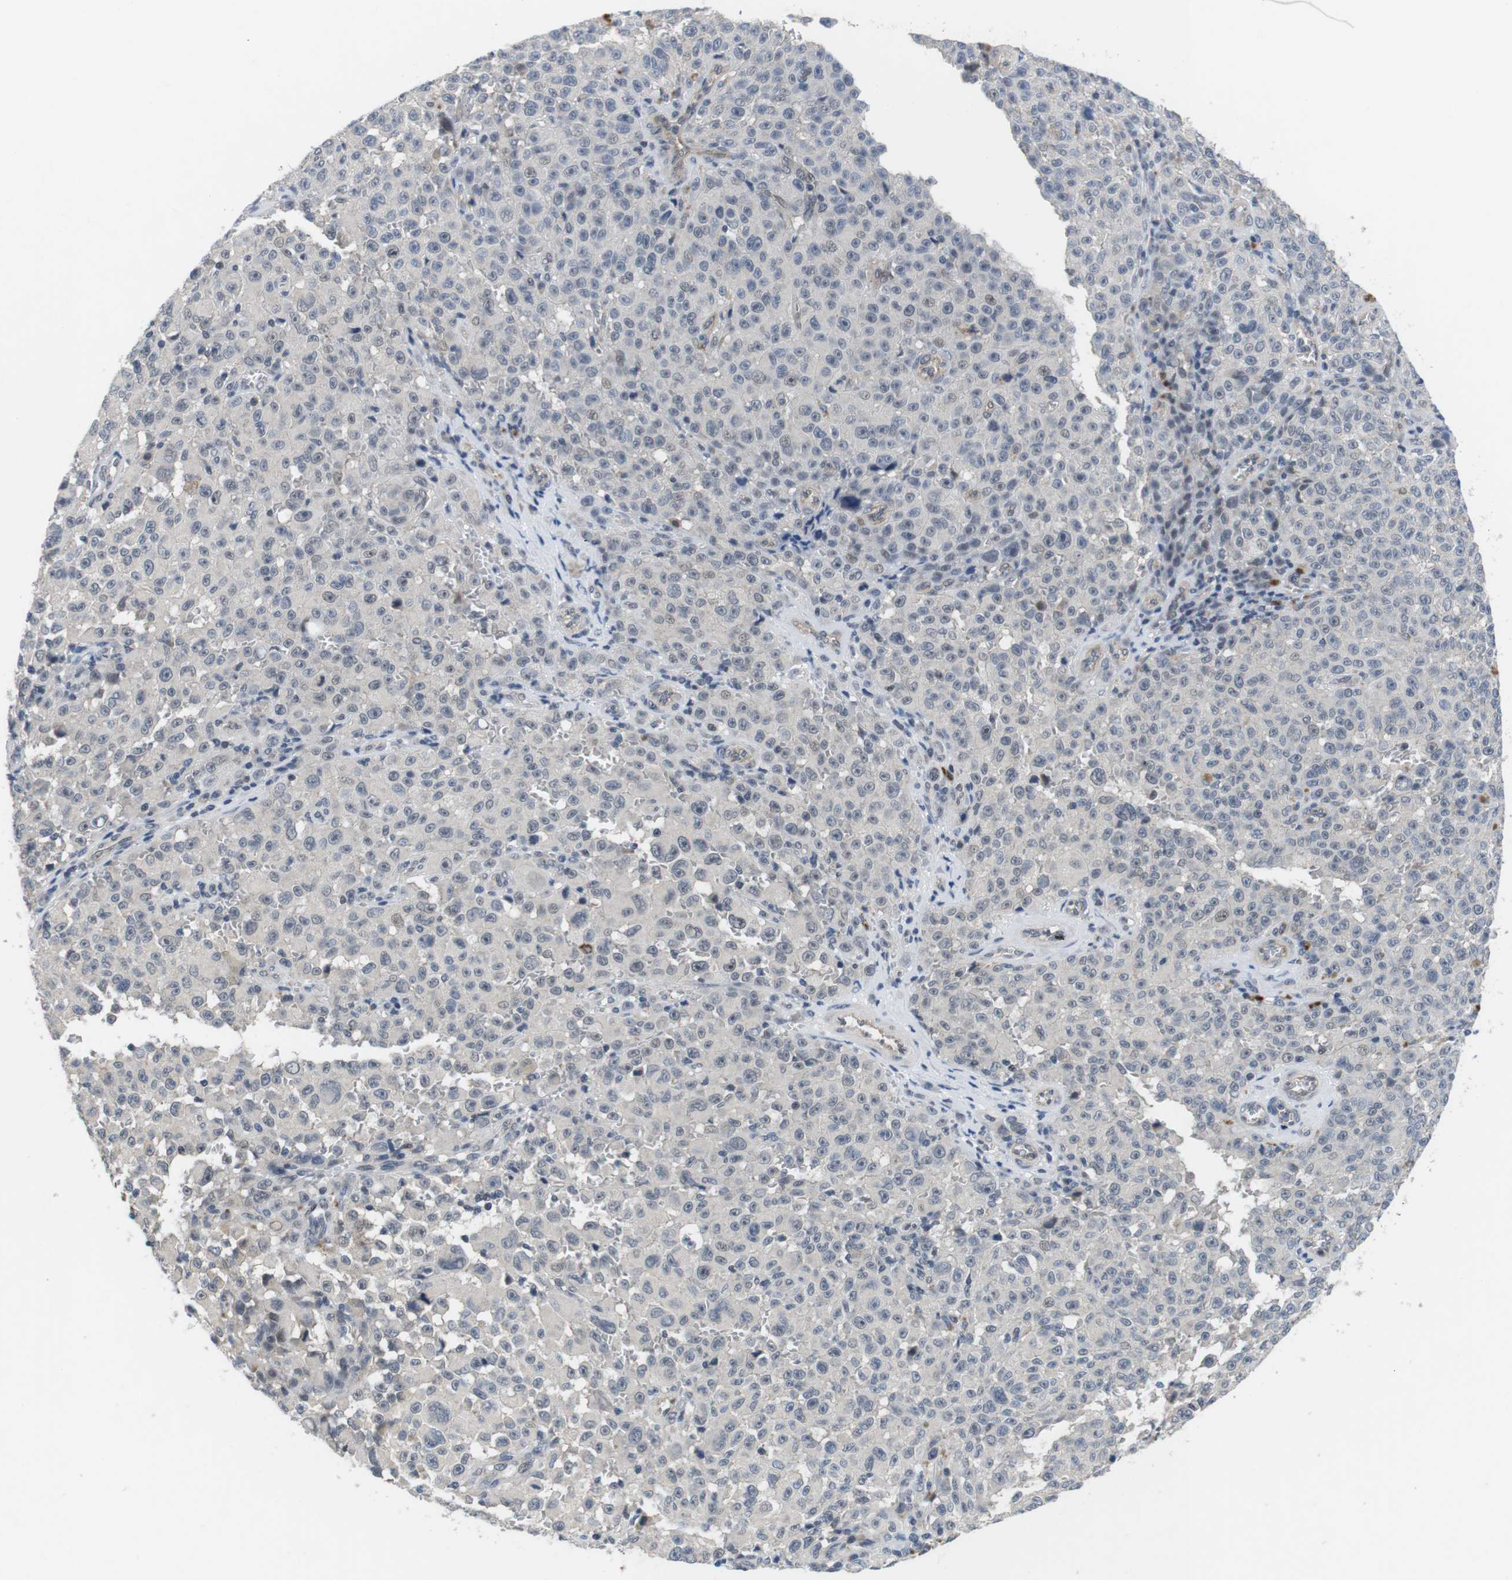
{"staining": {"intensity": "negative", "quantity": "none", "location": "none"}, "tissue": "melanoma", "cell_type": "Tumor cells", "image_type": "cancer", "snomed": [{"axis": "morphology", "description": "Malignant melanoma, NOS"}, {"axis": "topography", "description": "Skin"}], "caption": "Histopathology image shows no significant protein staining in tumor cells of melanoma.", "gene": "NECTIN1", "patient": {"sex": "female", "age": 82}}